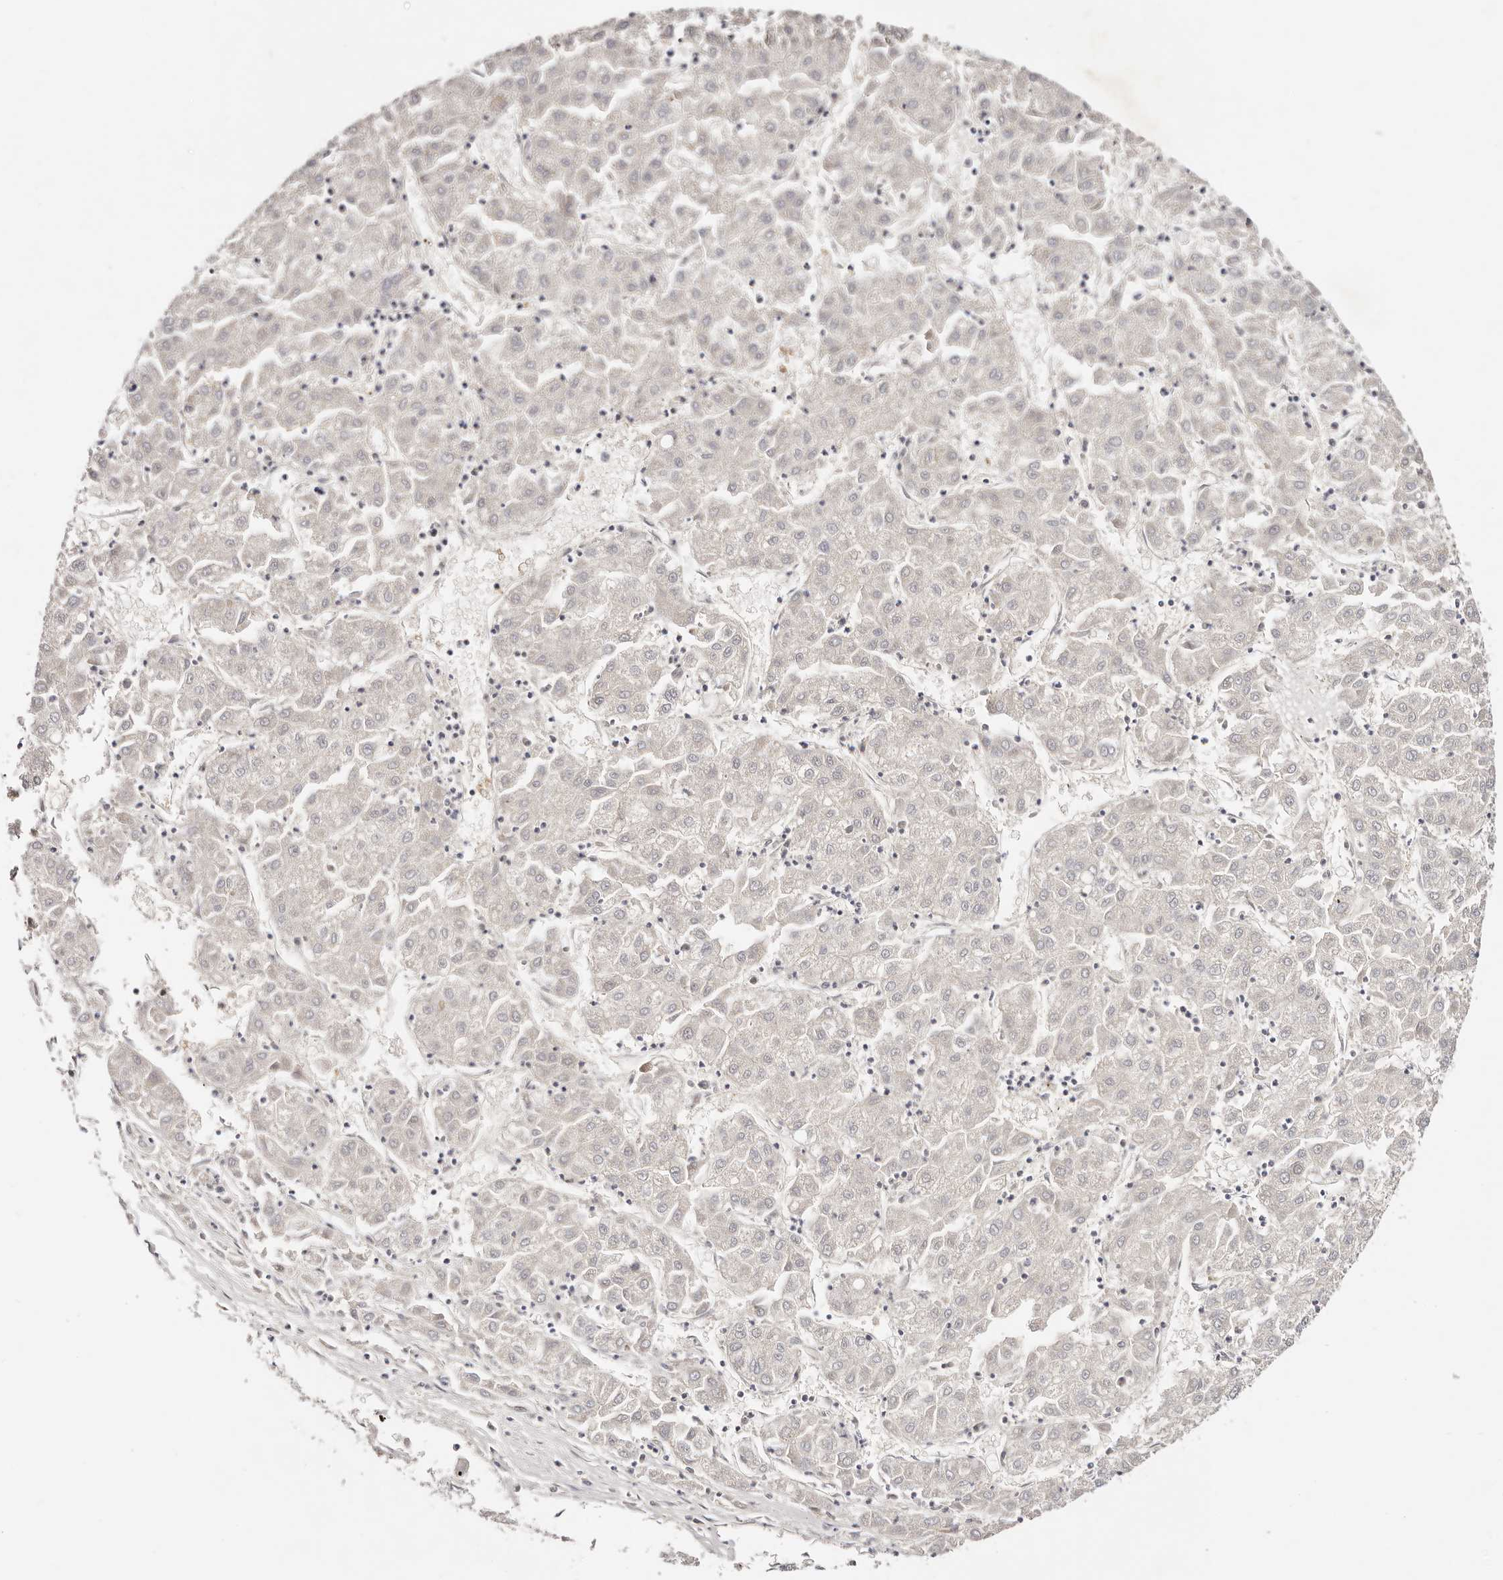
{"staining": {"intensity": "negative", "quantity": "none", "location": "none"}, "tissue": "liver cancer", "cell_type": "Tumor cells", "image_type": "cancer", "snomed": [{"axis": "morphology", "description": "Carcinoma, Hepatocellular, NOS"}, {"axis": "topography", "description": "Liver"}], "caption": "Micrograph shows no protein staining in tumor cells of liver cancer tissue.", "gene": "GNA13", "patient": {"sex": "male", "age": 72}}